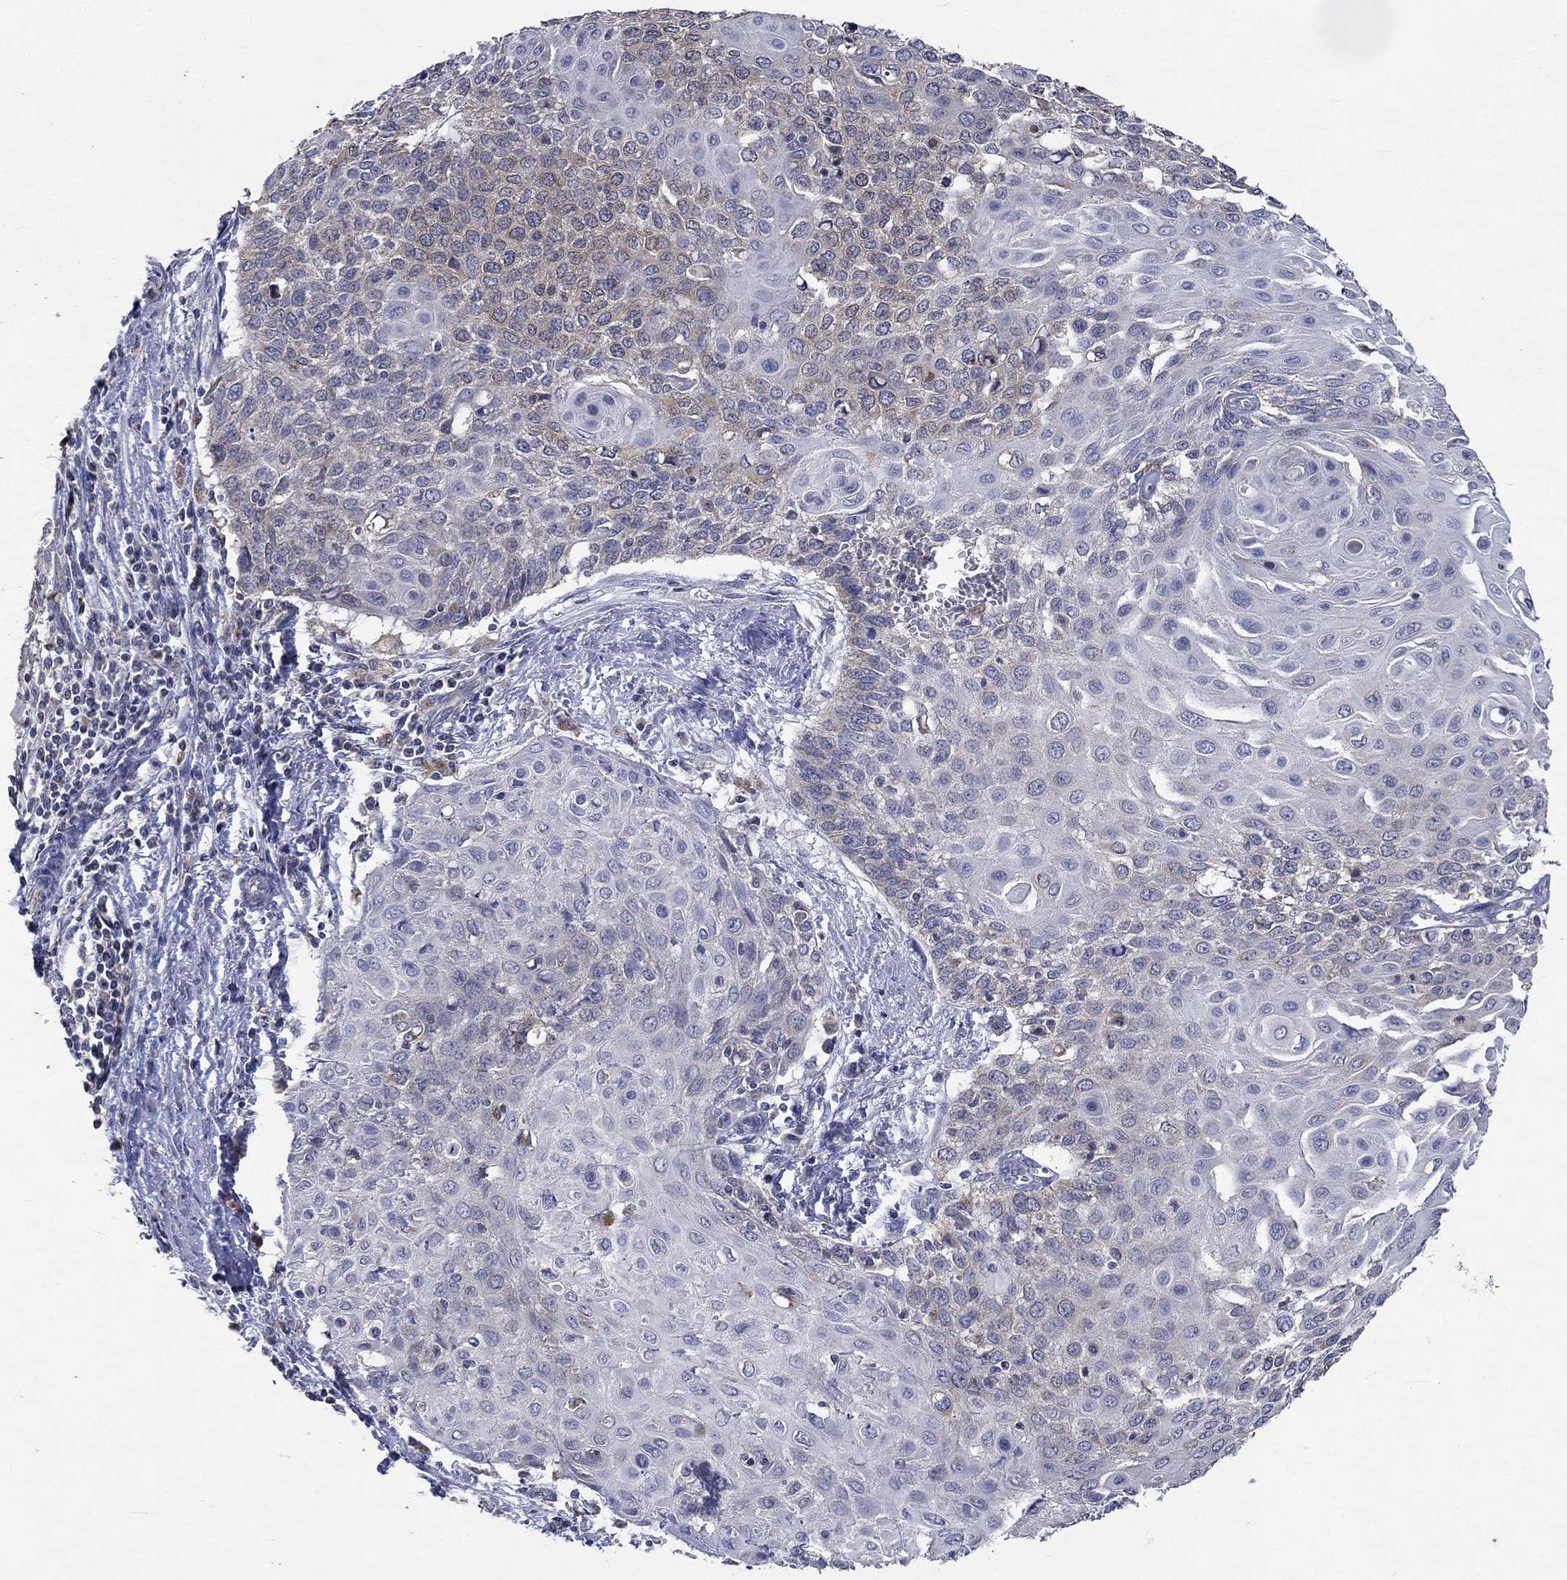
{"staining": {"intensity": "weak", "quantity": "<25%", "location": "cytoplasmic/membranous"}, "tissue": "cervical cancer", "cell_type": "Tumor cells", "image_type": "cancer", "snomed": [{"axis": "morphology", "description": "Squamous cell carcinoma, NOS"}, {"axis": "topography", "description": "Cervix"}], "caption": "High magnification brightfield microscopy of cervical cancer (squamous cell carcinoma) stained with DAB (brown) and counterstained with hematoxylin (blue): tumor cells show no significant staining.", "gene": "UGT8", "patient": {"sex": "female", "age": 39}}